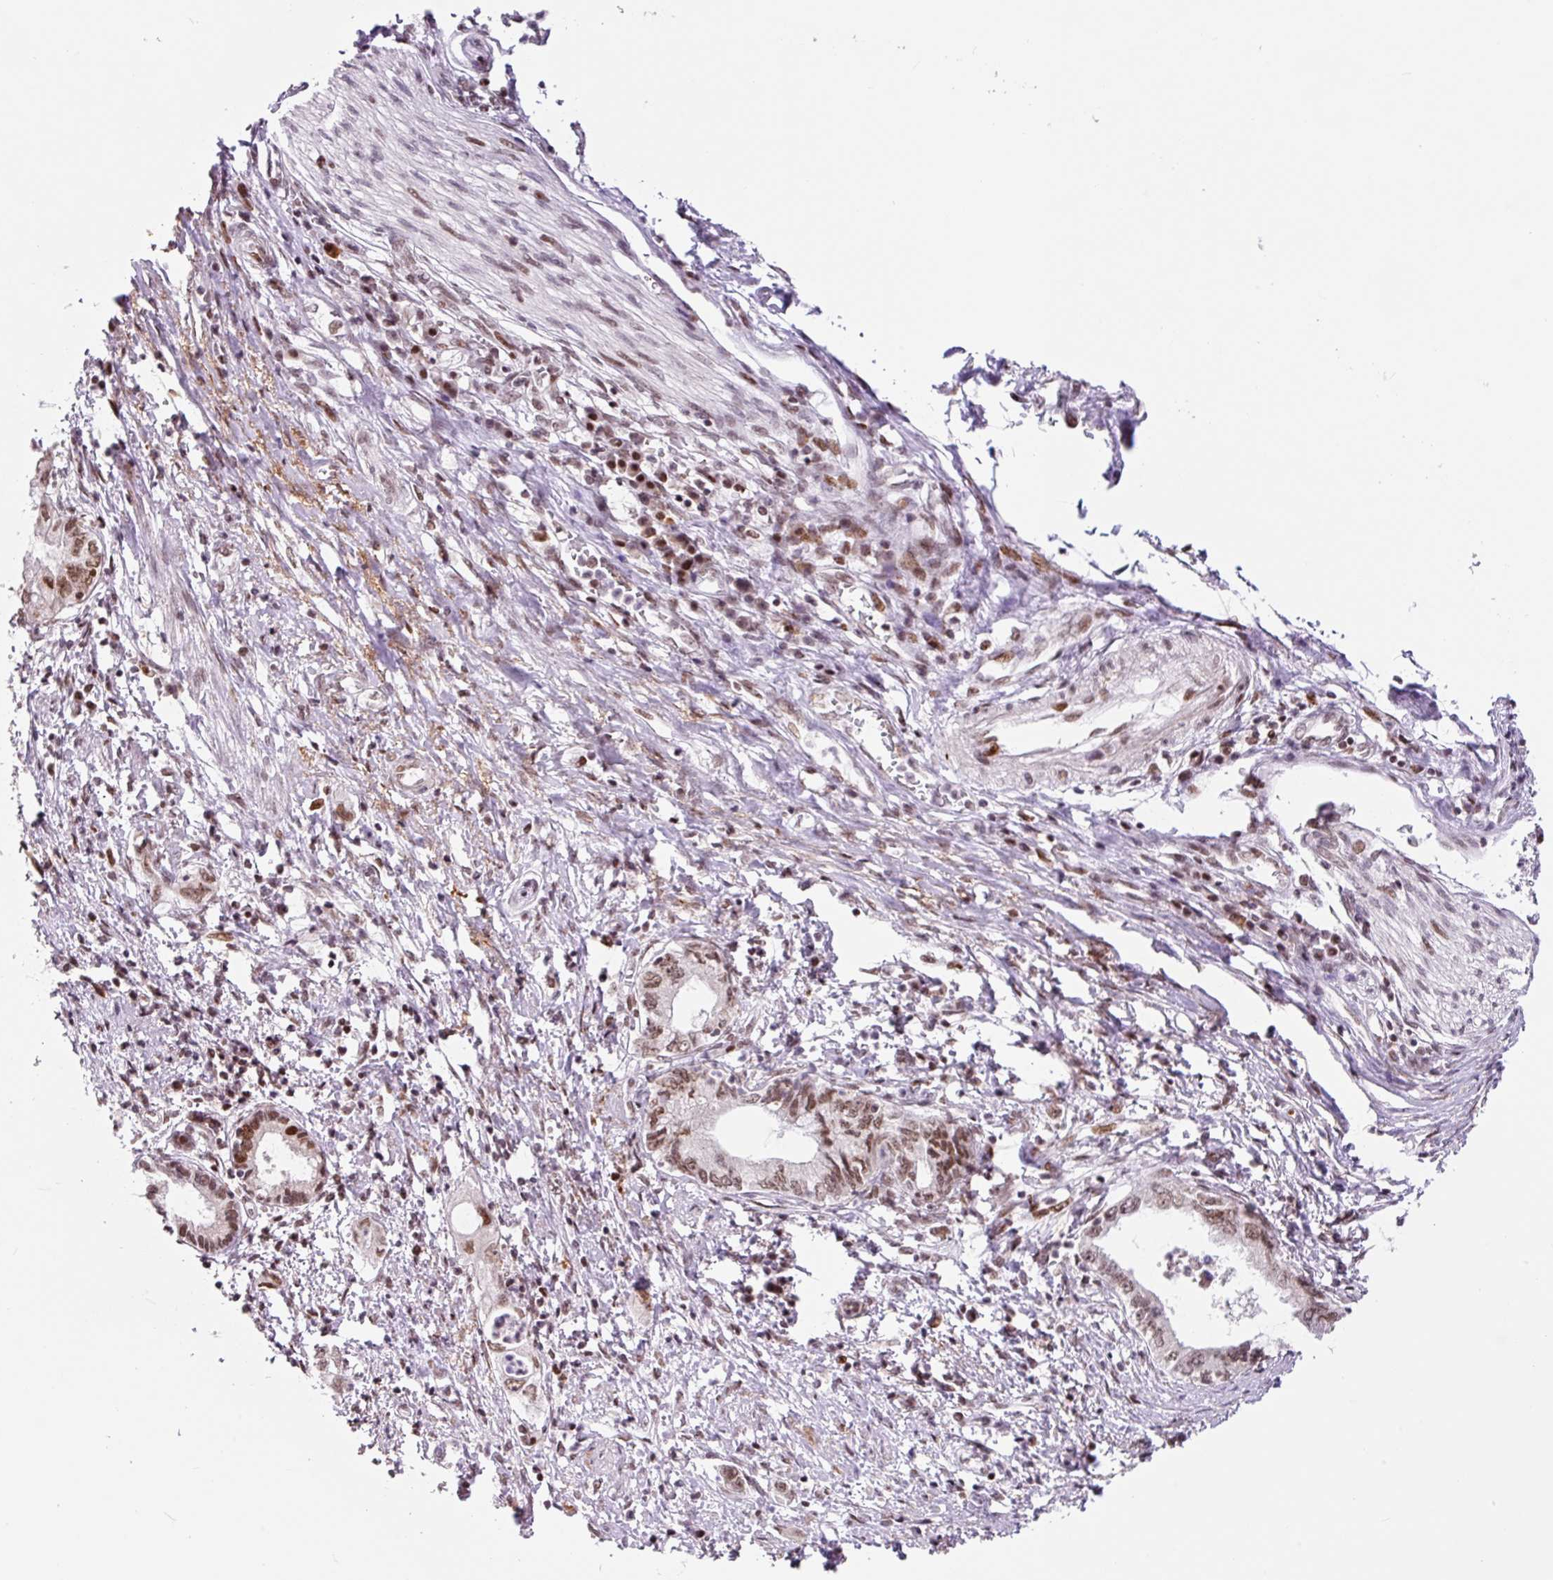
{"staining": {"intensity": "moderate", "quantity": ">75%", "location": "nuclear"}, "tissue": "pancreatic cancer", "cell_type": "Tumor cells", "image_type": "cancer", "snomed": [{"axis": "morphology", "description": "Adenocarcinoma, NOS"}, {"axis": "topography", "description": "Pancreas"}], "caption": "The photomicrograph demonstrates a brown stain indicating the presence of a protein in the nuclear of tumor cells in adenocarcinoma (pancreatic). Immunohistochemistry stains the protein of interest in brown and the nuclei are stained blue.", "gene": "CCNL2", "patient": {"sex": "female", "age": 73}}